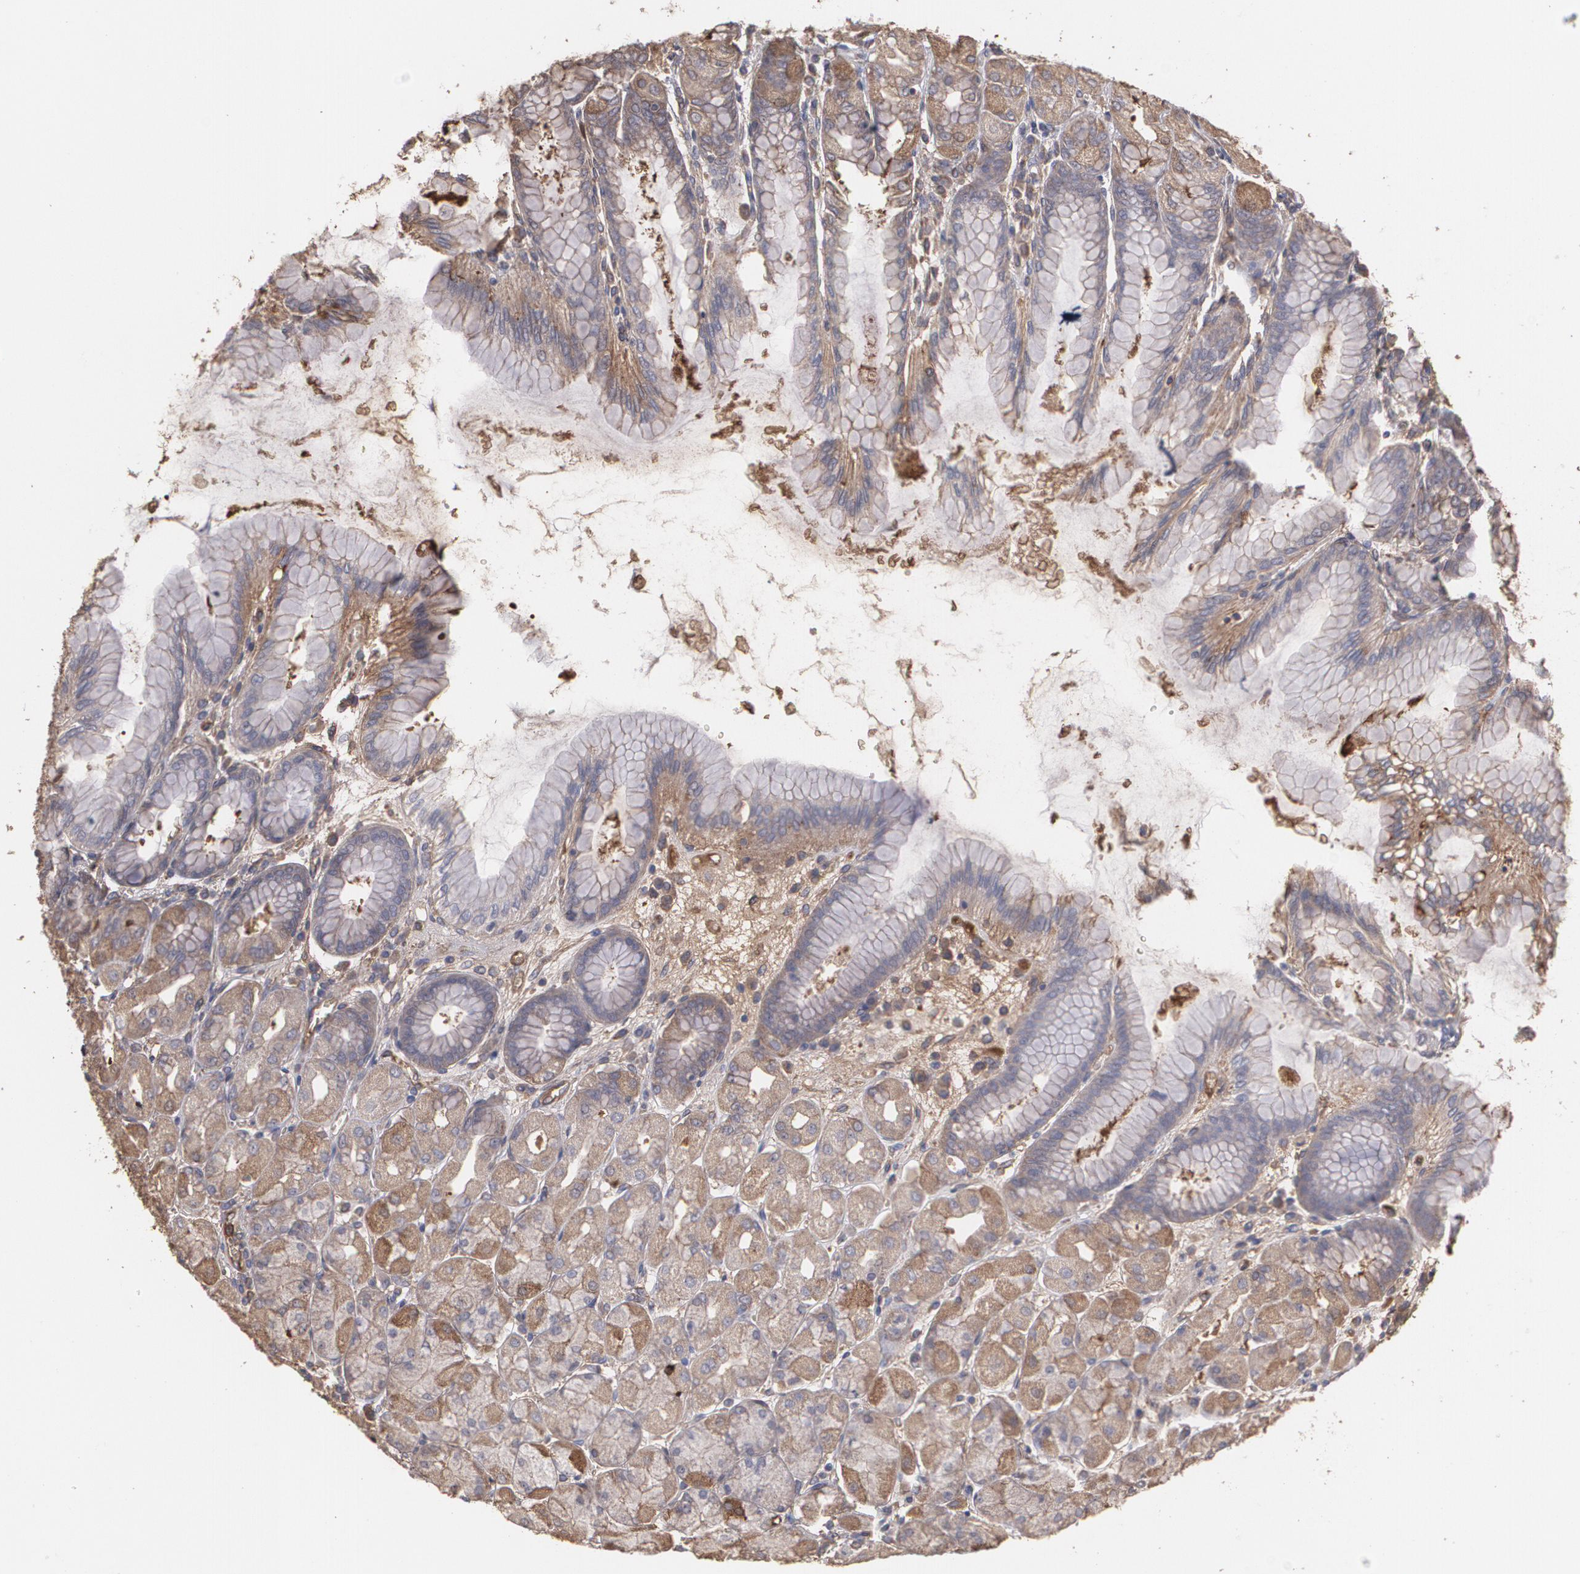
{"staining": {"intensity": "moderate", "quantity": ">75%", "location": "cytoplasmic/membranous"}, "tissue": "stomach", "cell_type": "Glandular cells", "image_type": "normal", "snomed": [{"axis": "morphology", "description": "Normal tissue, NOS"}, {"axis": "topography", "description": "Stomach, upper"}], "caption": "A brown stain shows moderate cytoplasmic/membranous staining of a protein in glandular cells of benign stomach.", "gene": "PON1", "patient": {"sex": "female", "age": 56}}